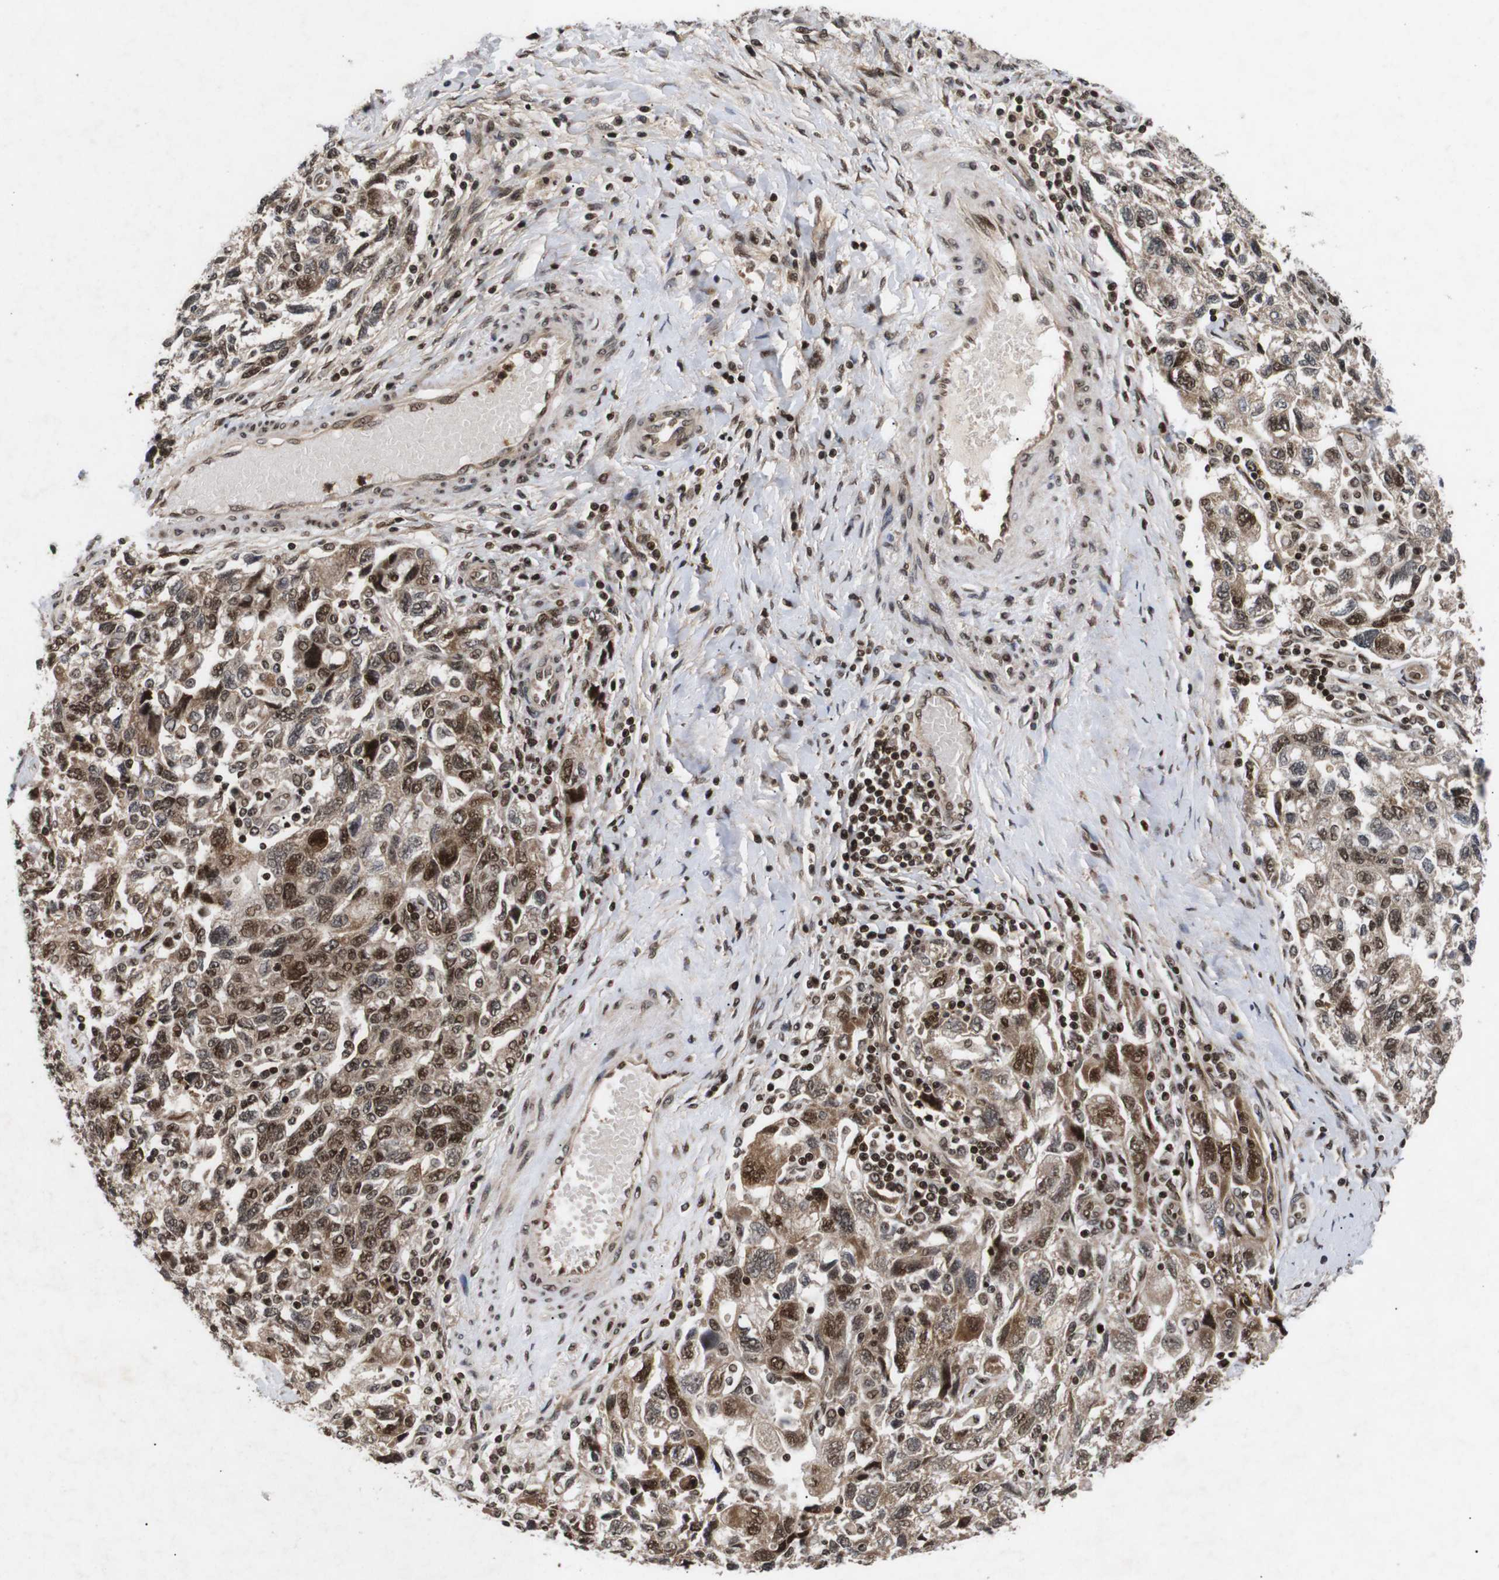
{"staining": {"intensity": "moderate", "quantity": ">75%", "location": "cytoplasmic/membranous,nuclear"}, "tissue": "ovarian cancer", "cell_type": "Tumor cells", "image_type": "cancer", "snomed": [{"axis": "morphology", "description": "Carcinoma, NOS"}, {"axis": "morphology", "description": "Cystadenocarcinoma, serous, NOS"}, {"axis": "topography", "description": "Ovary"}], "caption": "Brown immunohistochemical staining in human ovarian cancer reveals moderate cytoplasmic/membranous and nuclear positivity in about >75% of tumor cells.", "gene": "KIF23", "patient": {"sex": "female", "age": 69}}